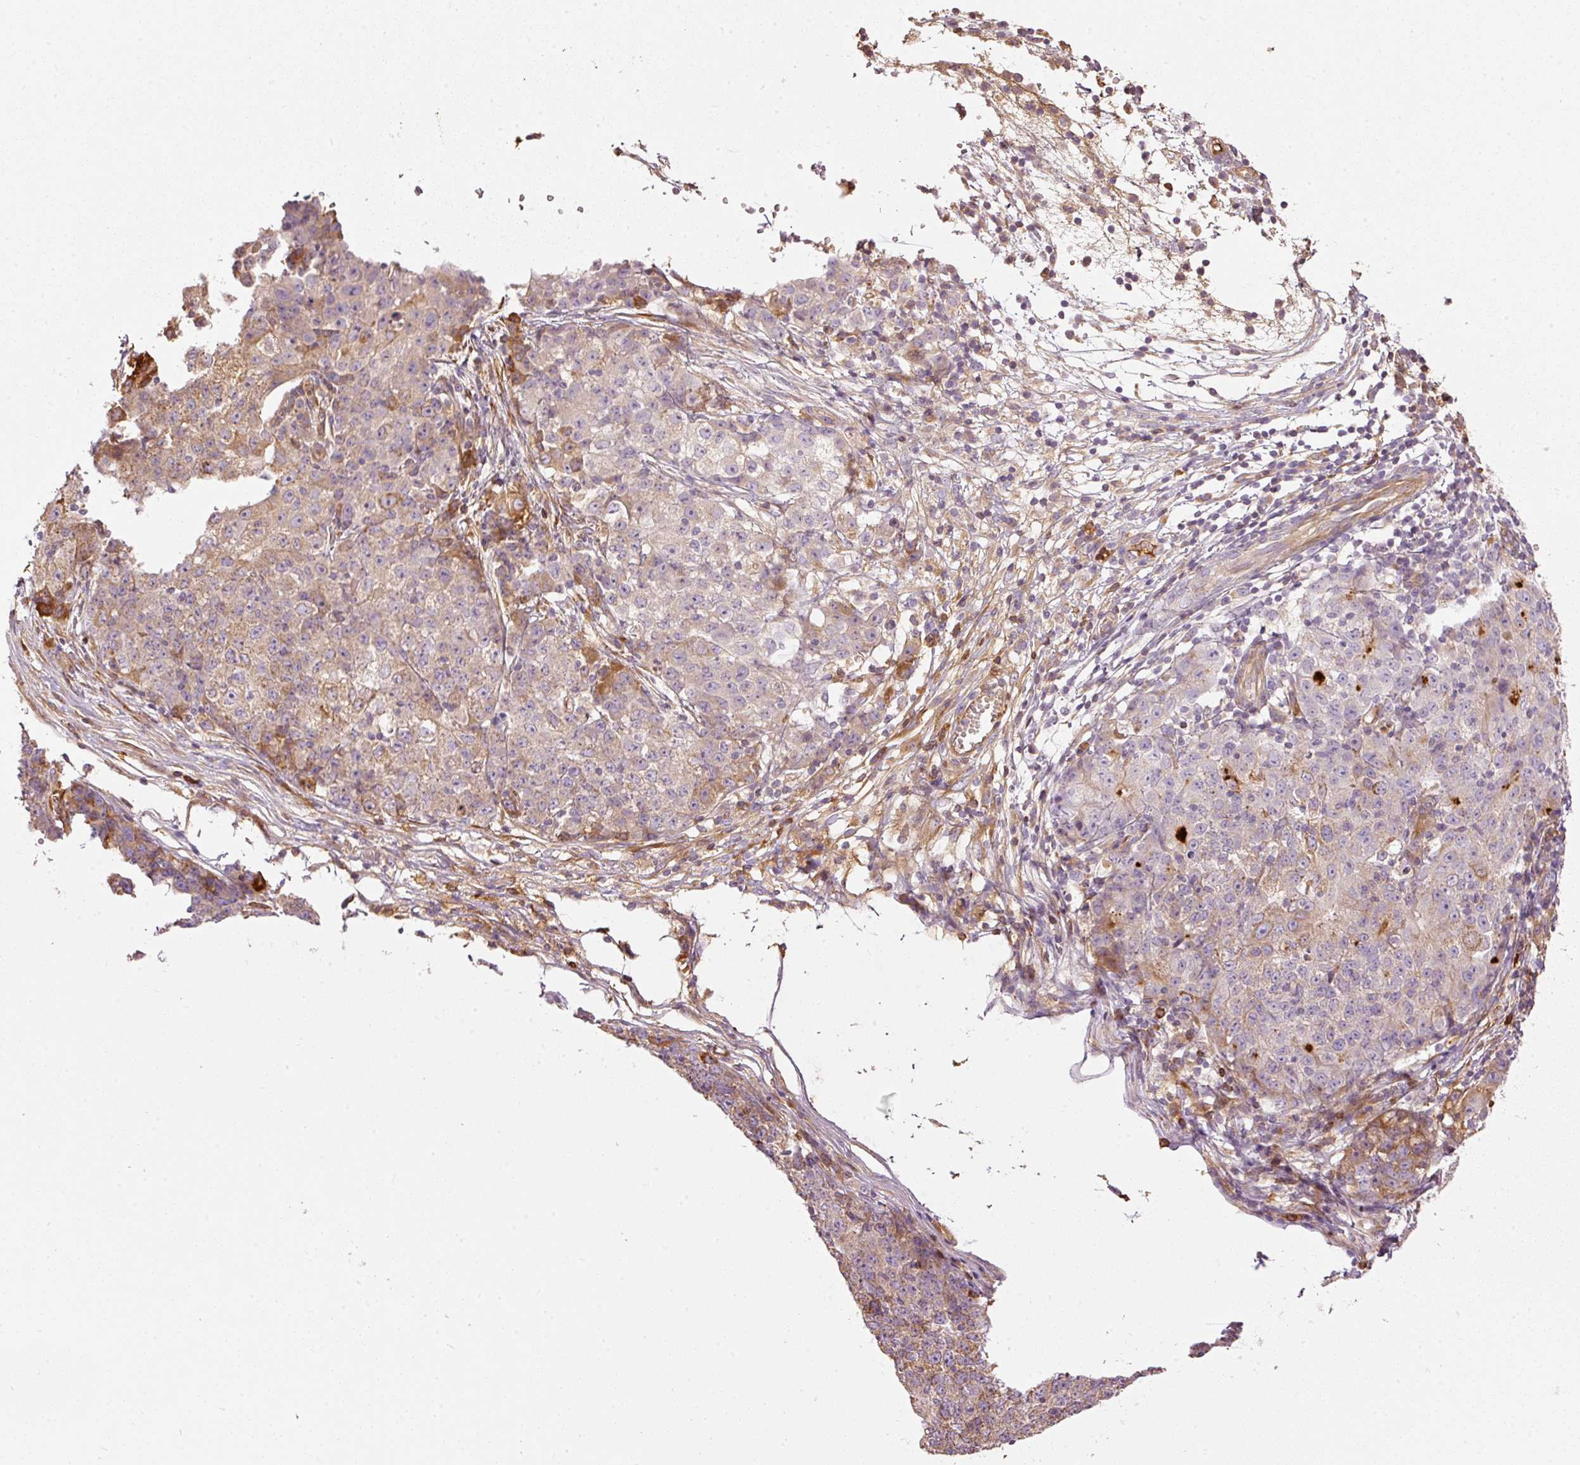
{"staining": {"intensity": "weak", "quantity": "<25%", "location": "cytoplasmic/membranous"}, "tissue": "ovarian cancer", "cell_type": "Tumor cells", "image_type": "cancer", "snomed": [{"axis": "morphology", "description": "Carcinoma, endometroid"}, {"axis": "topography", "description": "Ovary"}], "caption": "Immunohistochemistry of ovarian cancer displays no expression in tumor cells.", "gene": "SERPING1", "patient": {"sex": "female", "age": 42}}